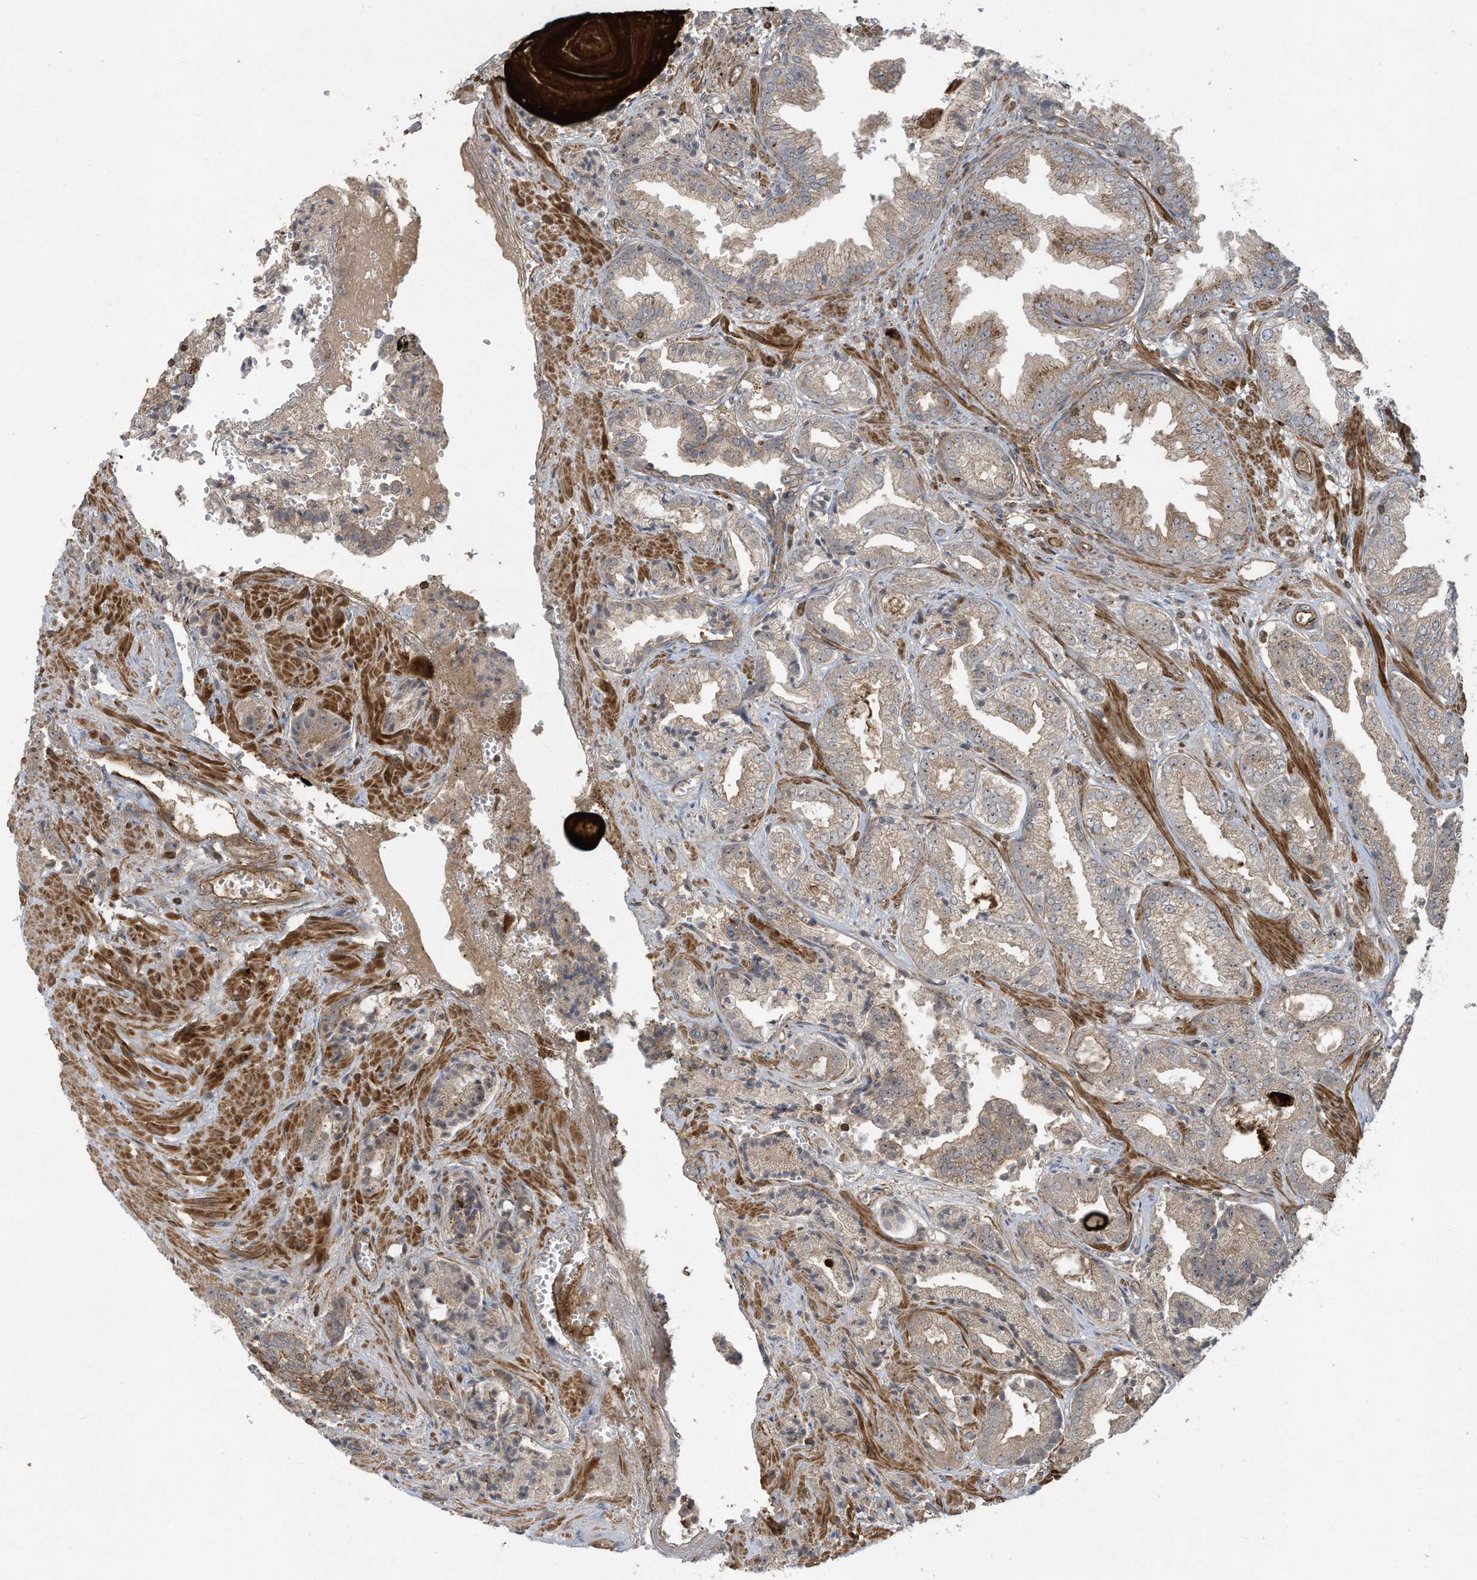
{"staining": {"intensity": "weak", "quantity": ">75%", "location": "cytoplasmic/membranous"}, "tissue": "prostate cancer", "cell_type": "Tumor cells", "image_type": "cancer", "snomed": [{"axis": "morphology", "description": "Adenocarcinoma, High grade"}, {"axis": "topography", "description": "Prostate"}], "caption": "Protein positivity by immunohistochemistry reveals weak cytoplasmic/membranous expression in approximately >75% of tumor cells in prostate adenocarcinoma (high-grade). (brown staining indicates protein expression, while blue staining denotes nuclei).", "gene": "DDIT4", "patient": {"sex": "male", "age": 71}}